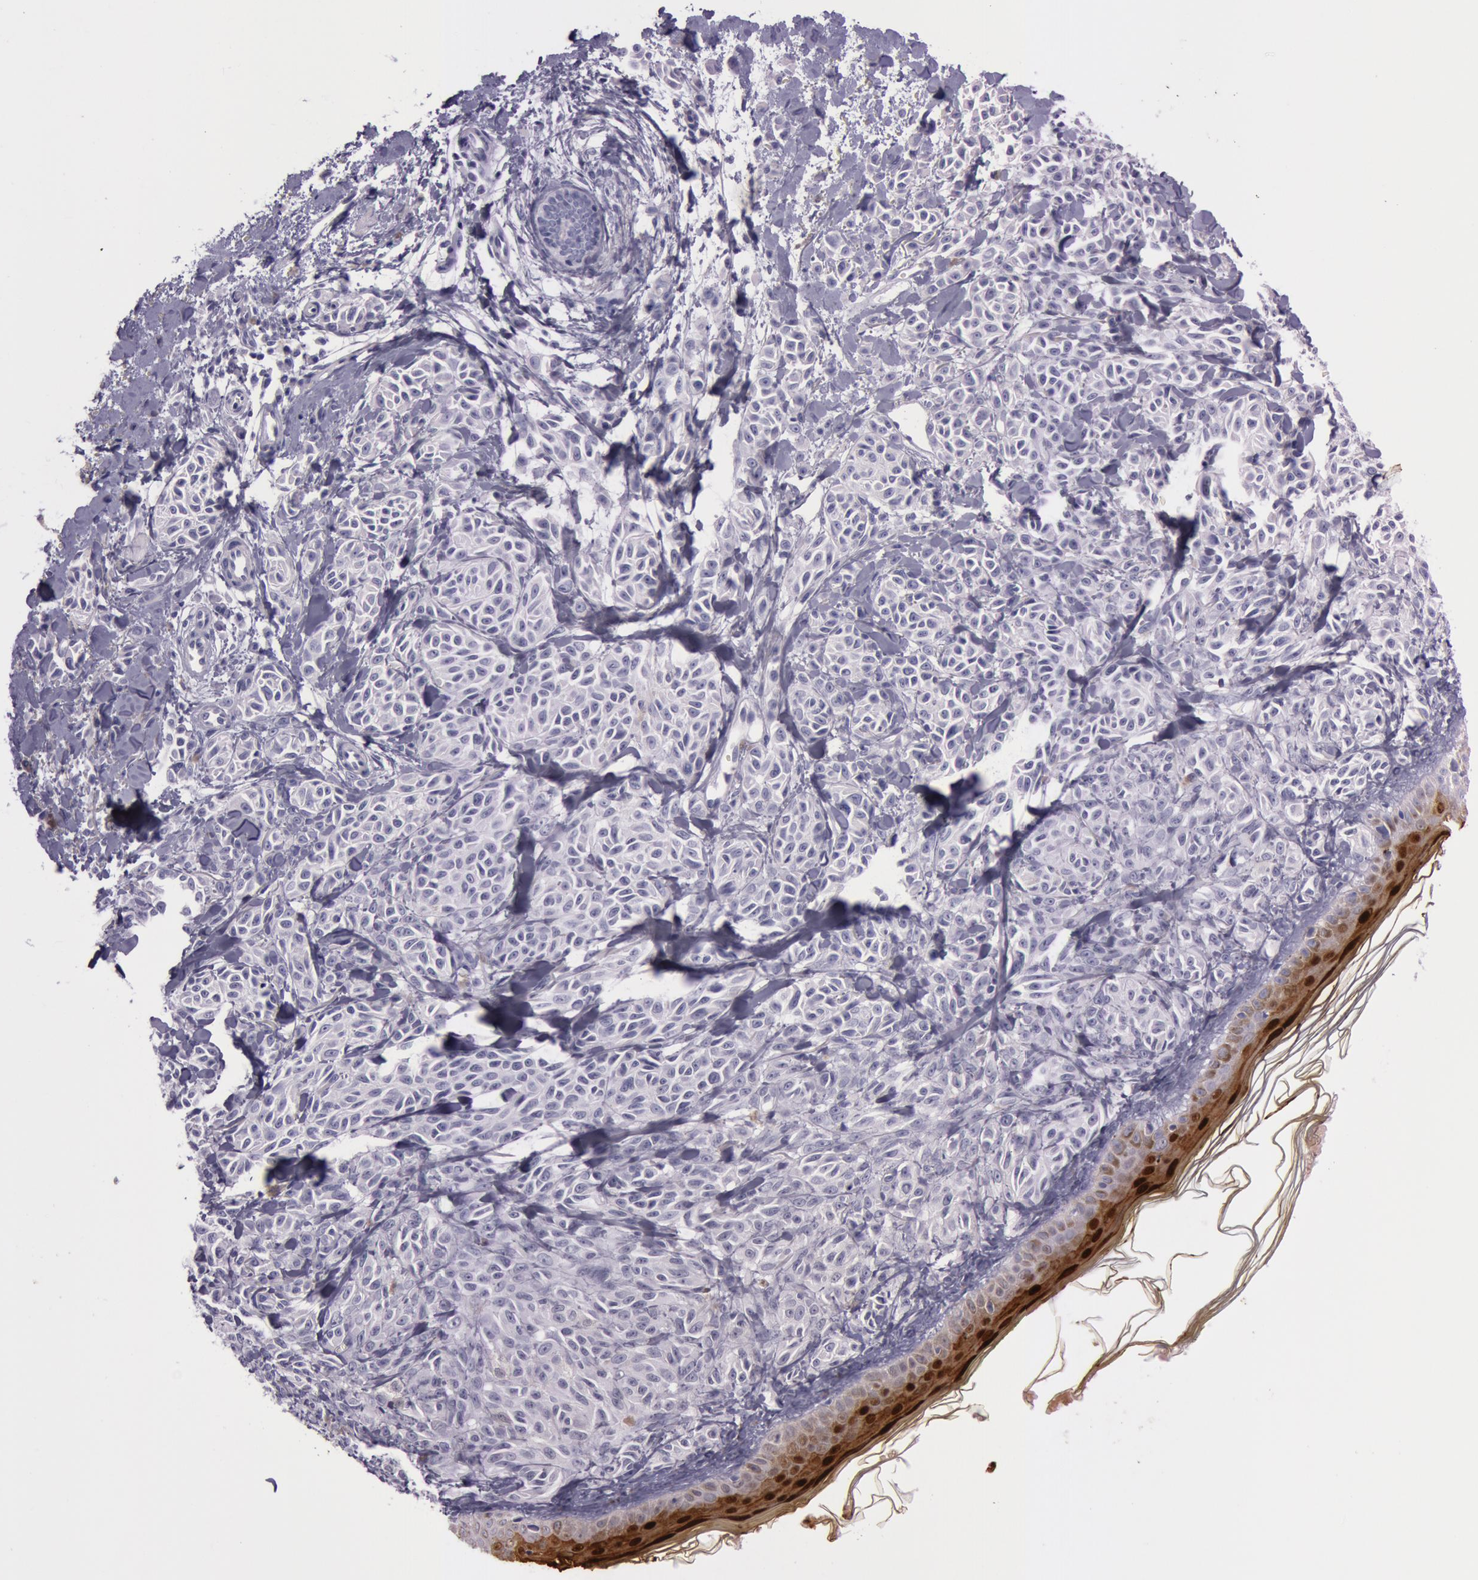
{"staining": {"intensity": "negative", "quantity": "none", "location": "none"}, "tissue": "melanoma", "cell_type": "Tumor cells", "image_type": "cancer", "snomed": [{"axis": "morphology", "description": "Malignant melanoma, NOS"}, {"axis": "topography", "description": "Skin"}], "caption": "Protein analysis of melanoma shows no significant expression in tumor cells.", "gene": "S100A7", "patient": {"sex": "female", "age": 73}}